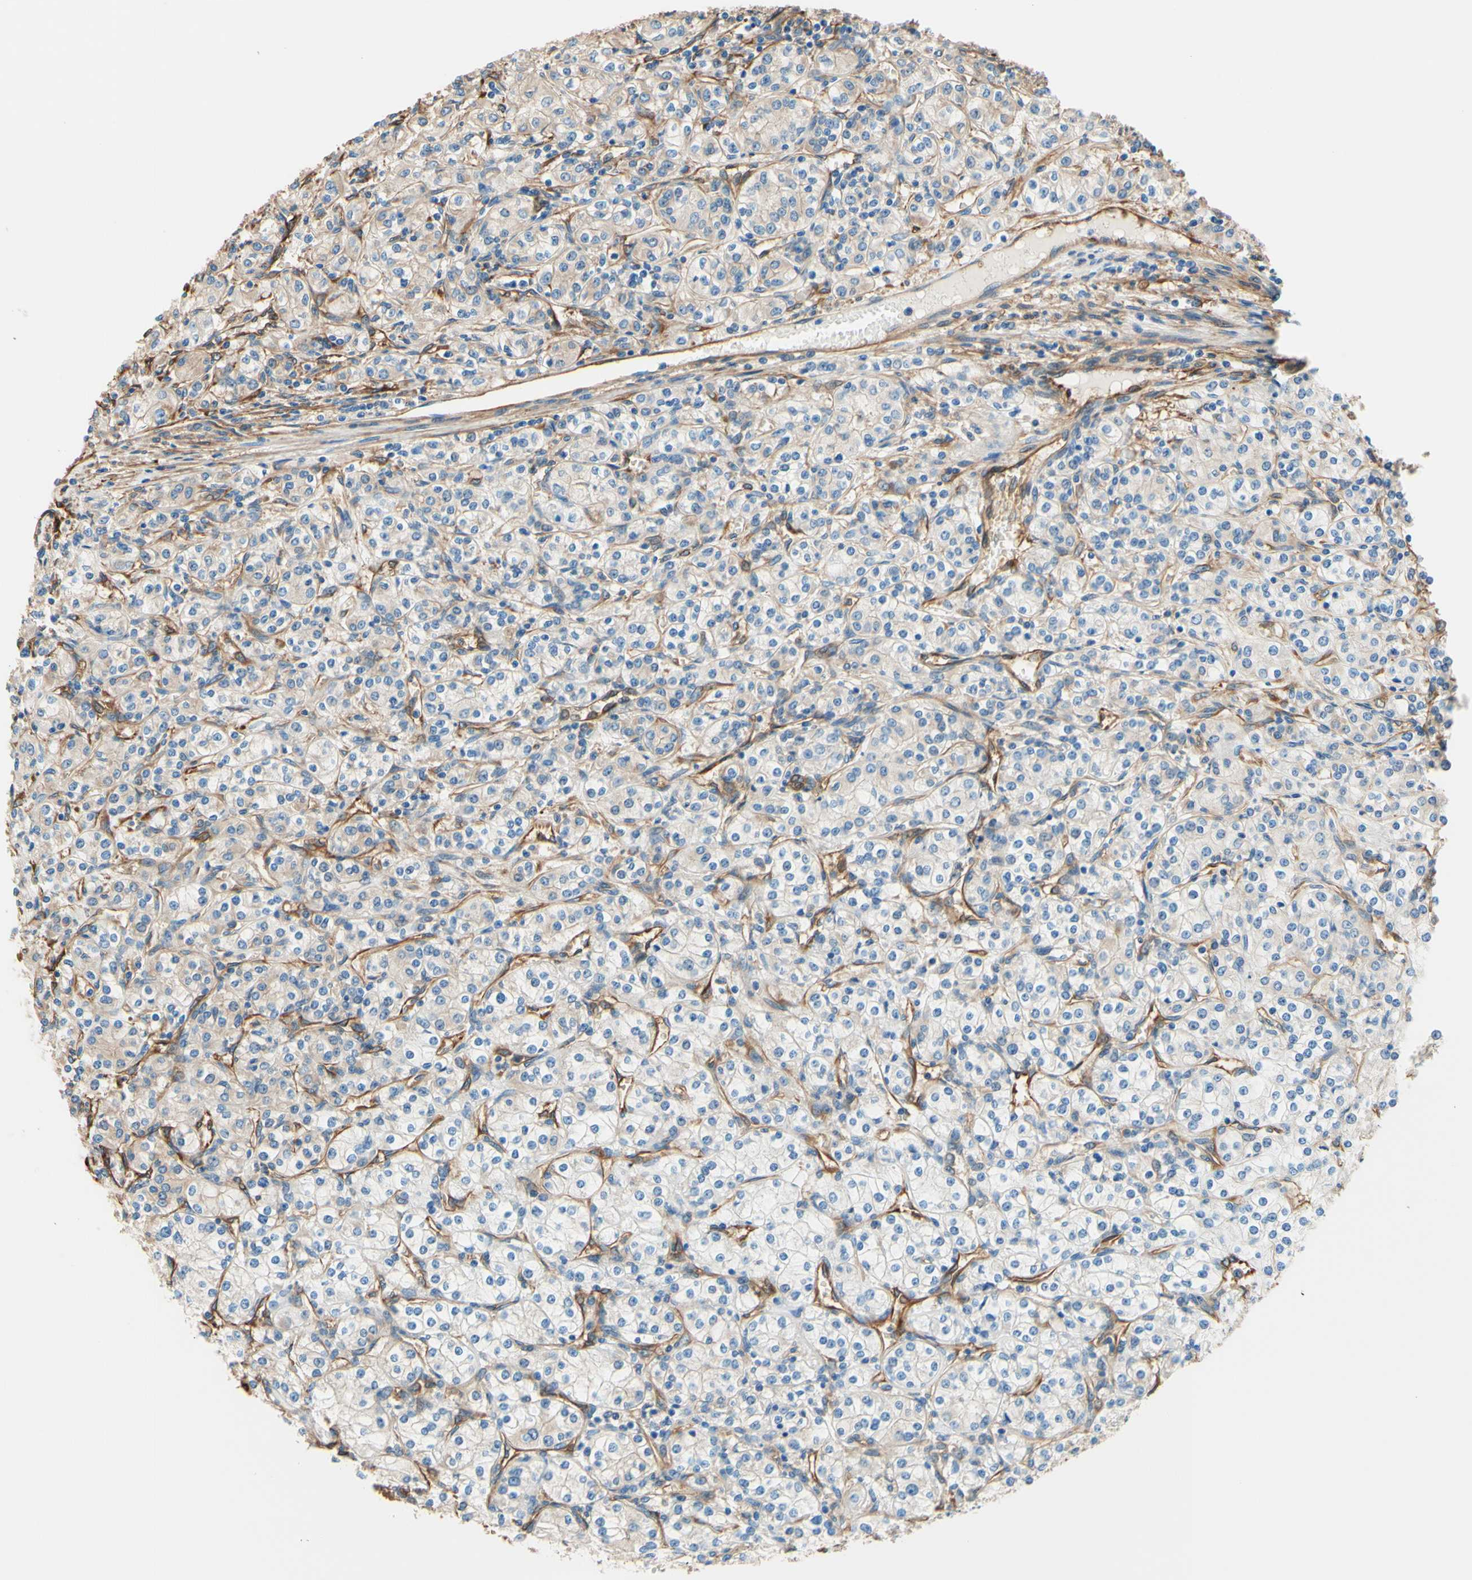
{"staining": {"intensity": "negative", "quantity": "none", "location": "none"}, "tissue": "renal cancer", "cell_type": "Tumor cells", "image_type": "cancer", "snomed": [{"axis": "morphology", "description": "Adenocarcinoma, NOS"}, {"axis": "topography", "description": "Kidney"}], "caption": "Immunohistochemistry (IHC) image of neoplastic tissue: renal cancer (adenocarcinoma) stained with DAB demonstrates no significant protein positivity in tumor cells. (Brightfield microscopy of DAB immunohistochemistry (IHC) at high magnification).", "gene": "DPYSL3", "patient": {"sex": "male", "age": 77}}